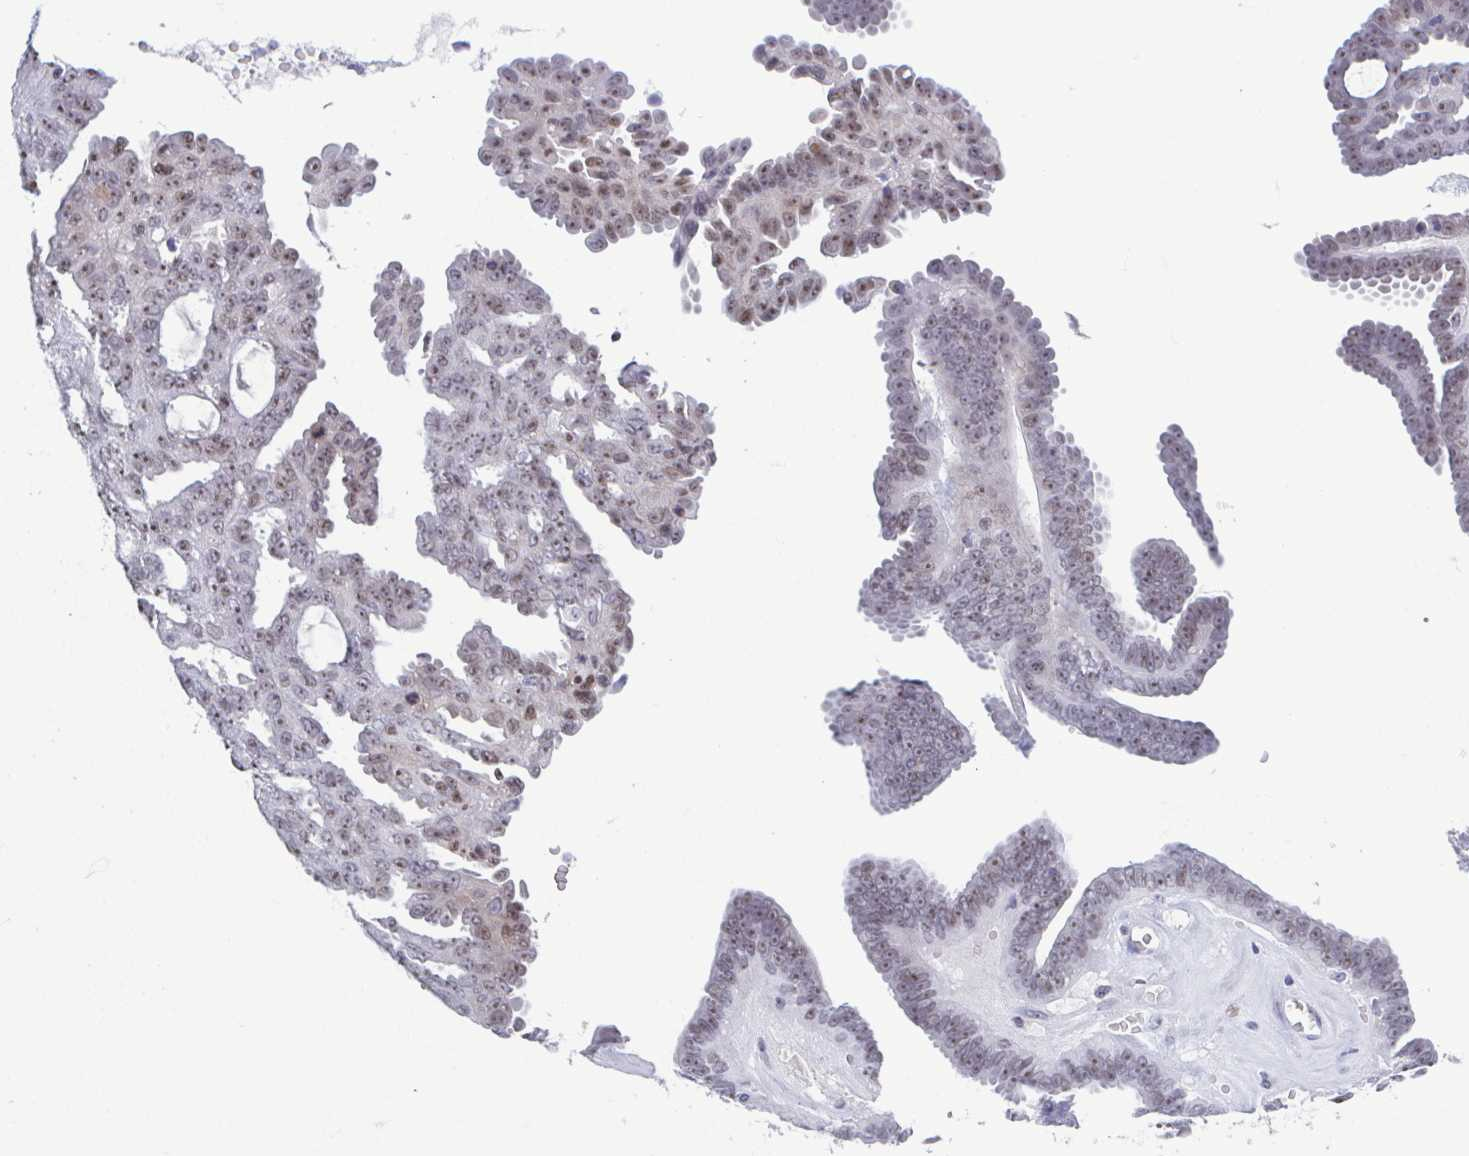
{"staining": {"intensity": "weak", "quantity": "25%-75%", "location": "nuclear"}, "tissue": "ovarian cancer", "cell_type": "Tumor cells", "image_type": "cancer", "snomed": [{"axis": "morphology", "description": "Cystadenocarcinoma, serous, NOS"}, {"axis": "topography", "description": "Ovary"}], "caption": "DAB (3,3'-diaminobenzidine) immunohistochemical staining of serous cystadenocarcinoma (ovarian) shows weak nuclear protein staining in about 25%-75% of tumor cells.", "gene": "BZW1", "patient": {"sex": "female", "age": 71}}